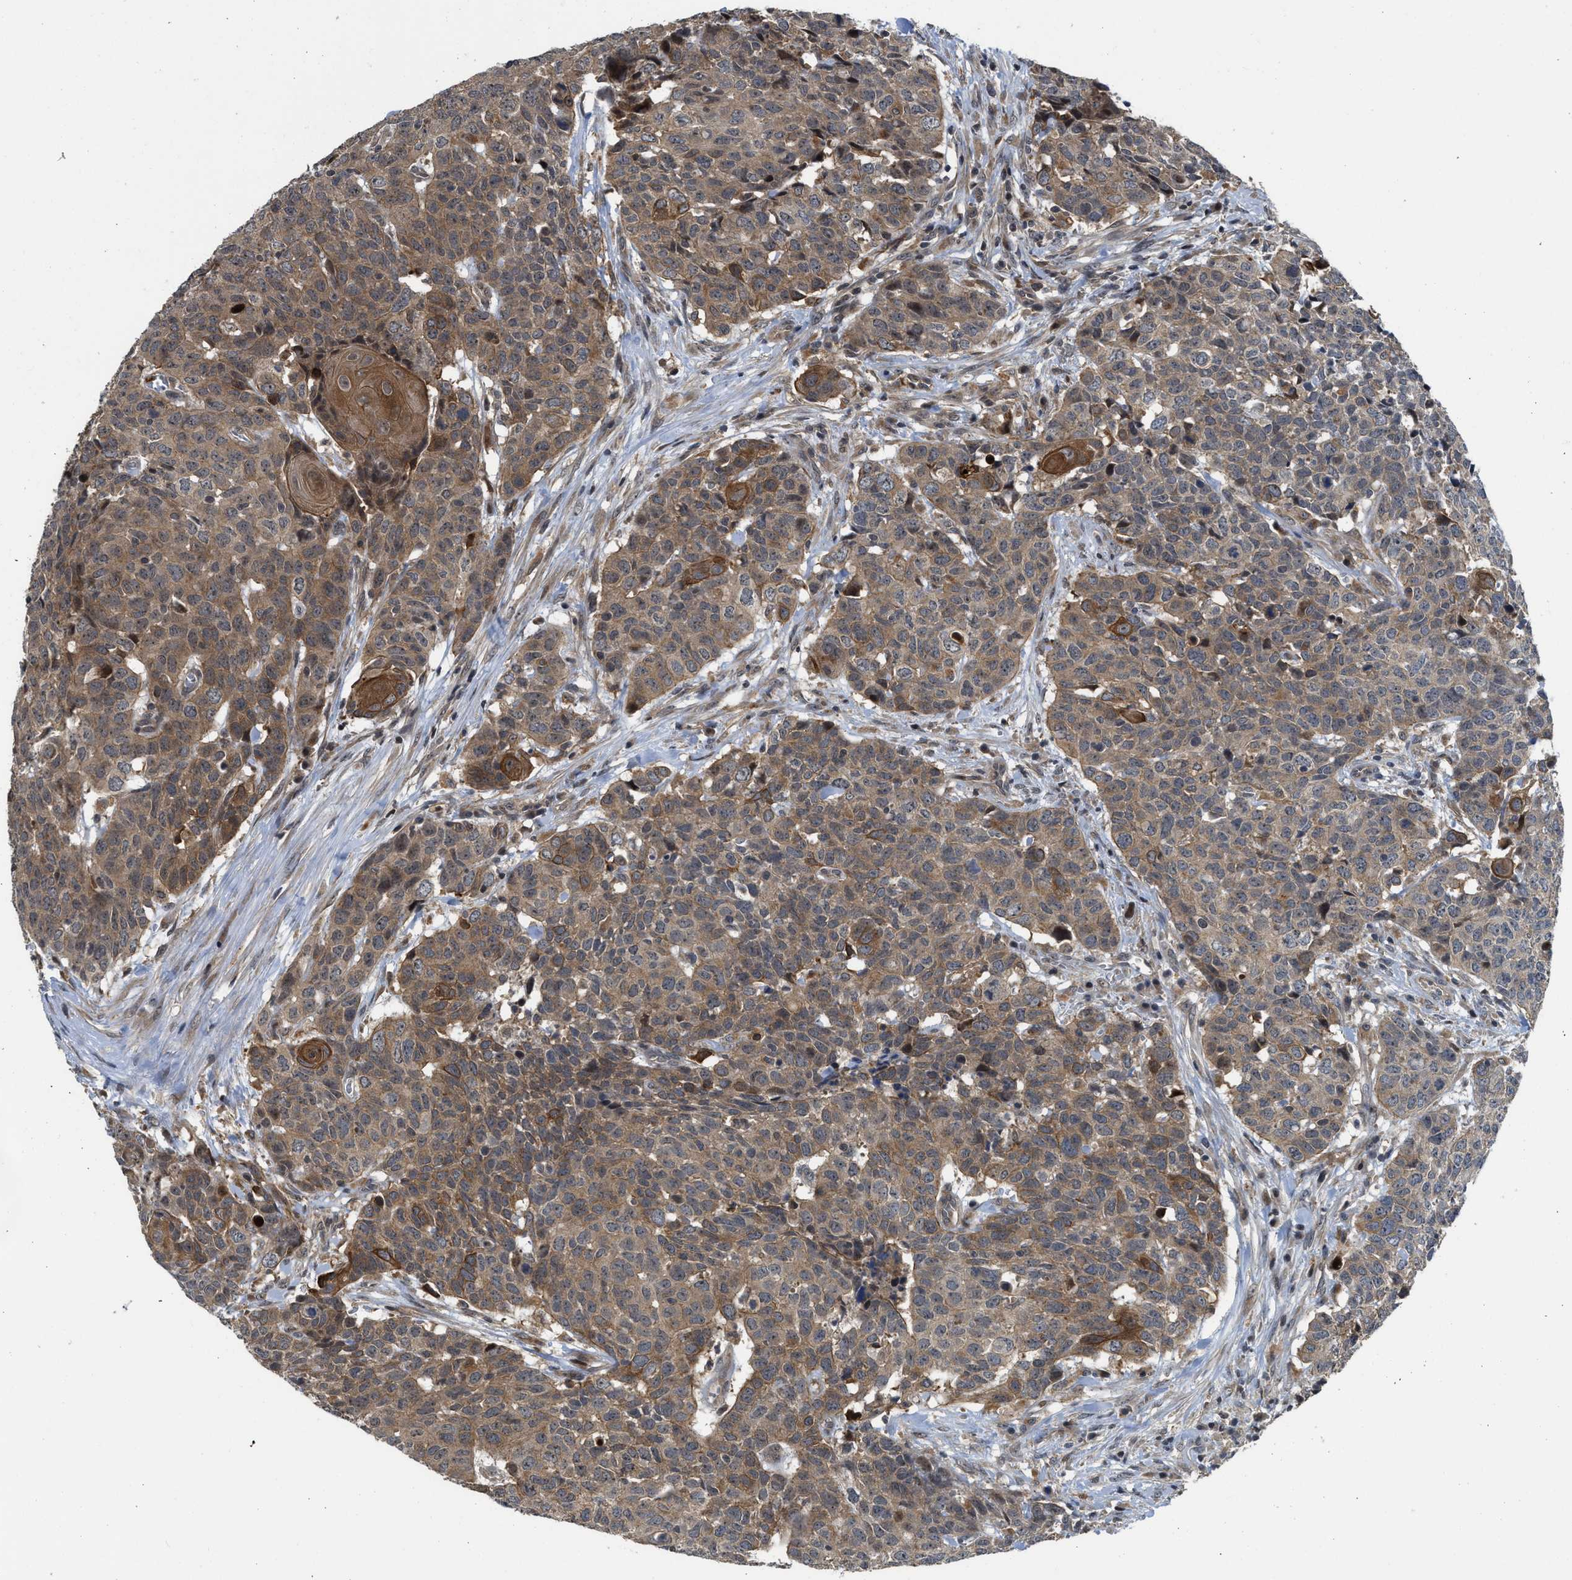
{"staining": {"intensity": "moderate", "quantity": ">75%", "location": "cytoplasmic/membranous"}, "tissue": "head and neck cancer", "cell_type": "Tumor cells", "image_type": "cancer", "snomed": [{"axis": "morphology", "description": "Squamous cell carcinoma, NOS"}, {"axis": "topography", "description": "Head-Neck"}], "caption": "Immunohistochemical staining of human head and neck cancer (squamous cell carcinoma) demonstrates medium levels of moderate cytoplasmic/membranous protein positivity in approximately >75% of tumor cells. Immunohistochemistry stains the protein in brown and the nuclei are stained blue.", "gene": "DNAJC28", "patient": {"sex": "male", "age": 66}}